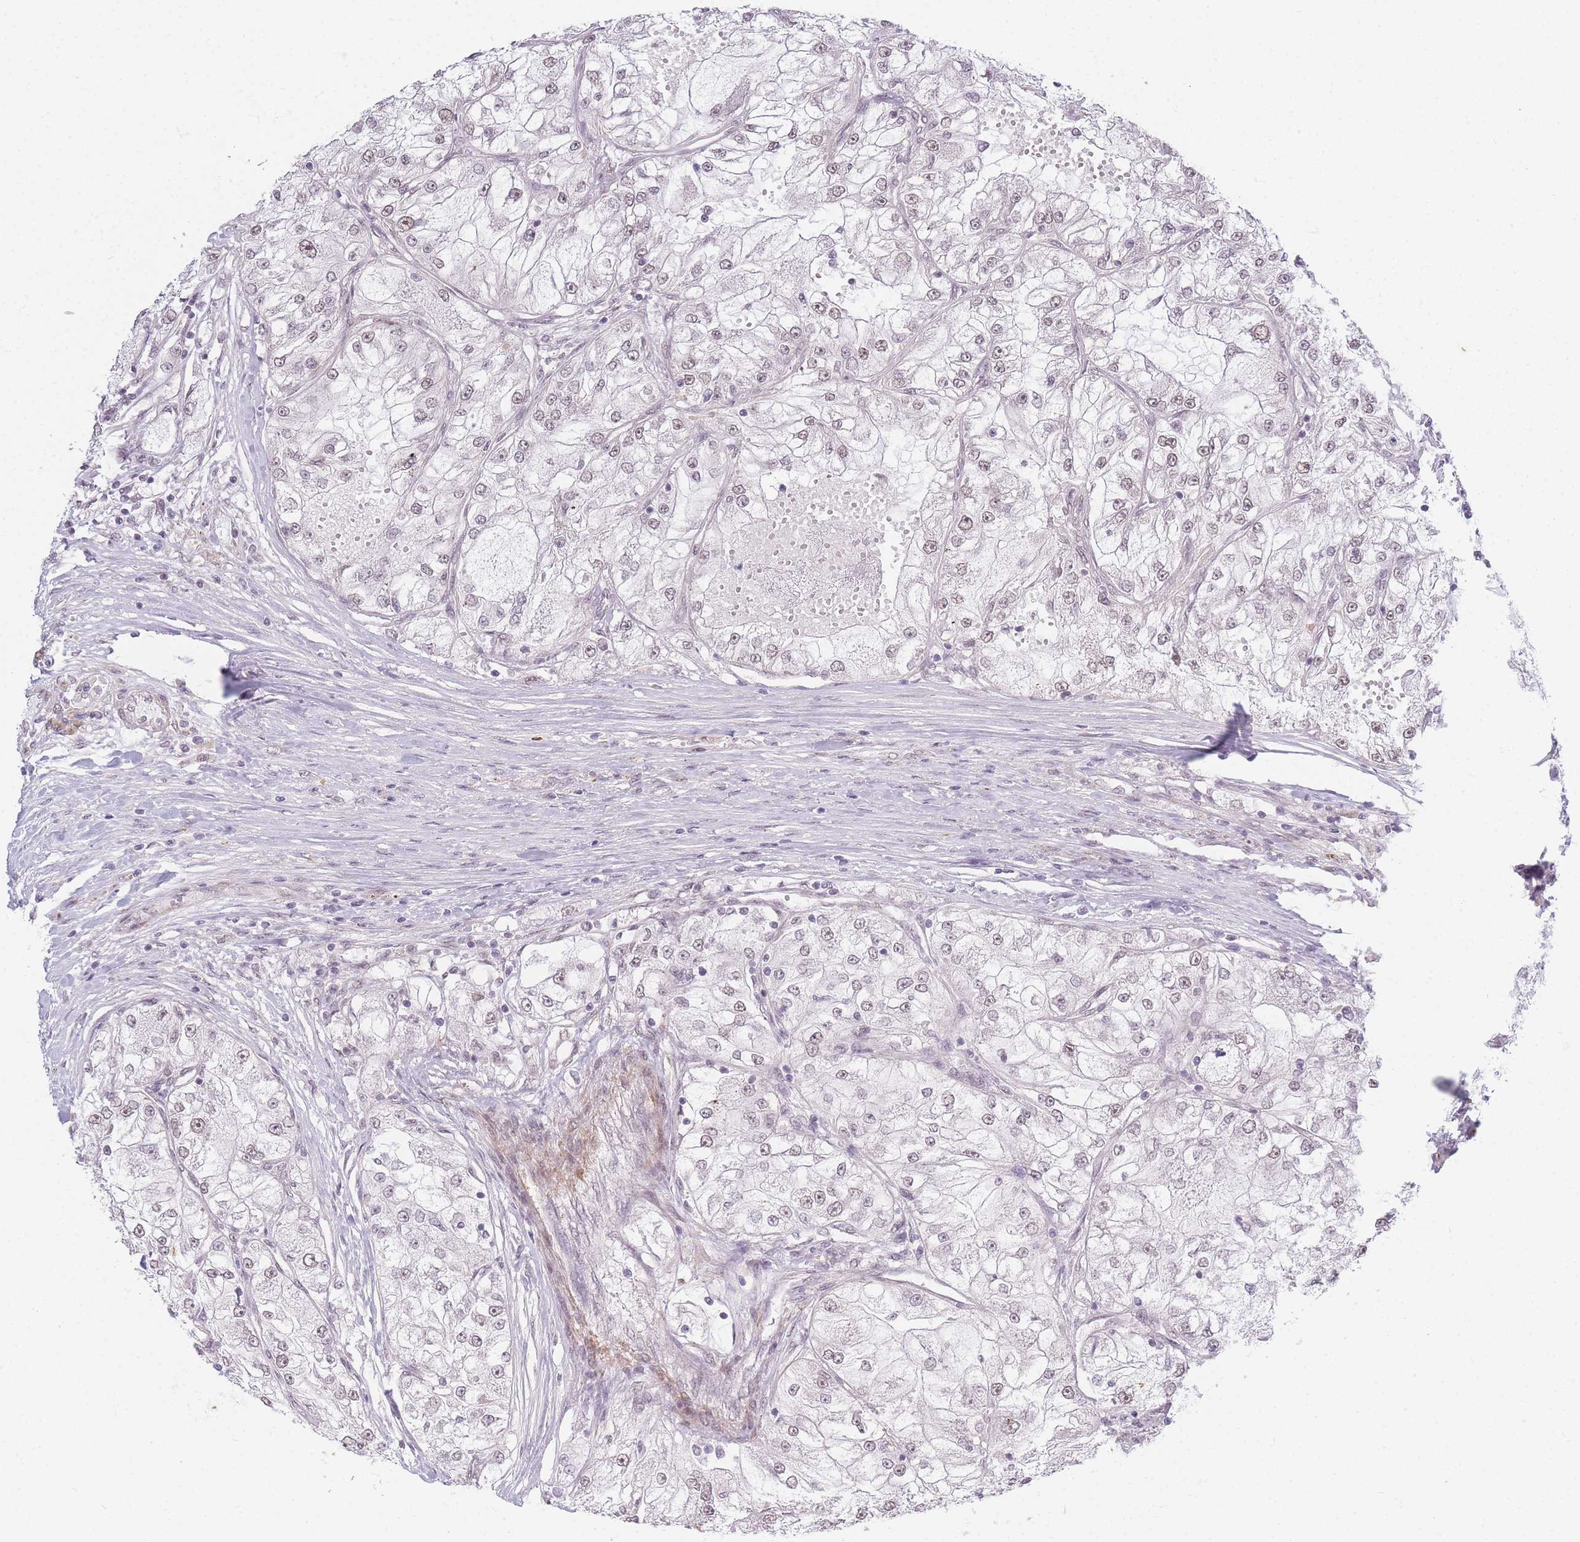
{"staining": {"intensity": "weak", "quantity": "25%-75%", "location": "nuclear"}, "tissue": "renal cancer", "cell_type": "Tumor cells", "image_type": "cancer", "snomed": [{"axis": "morphology", "description": "Adenocarcinoma, NOS"}, {"axis": "topography", "description": "Kidney"}], "caption": "High-power microscopy captured an immunohistochemistry image of renal cancer, revealing weak nuclear positivity in approximately 25%-75% of tumor cells. (DAB IHC, brown staining for protein, blue staining for nuclei).", "gene": "SIN3B", "patient": {"sex": "female", "age": 72}}